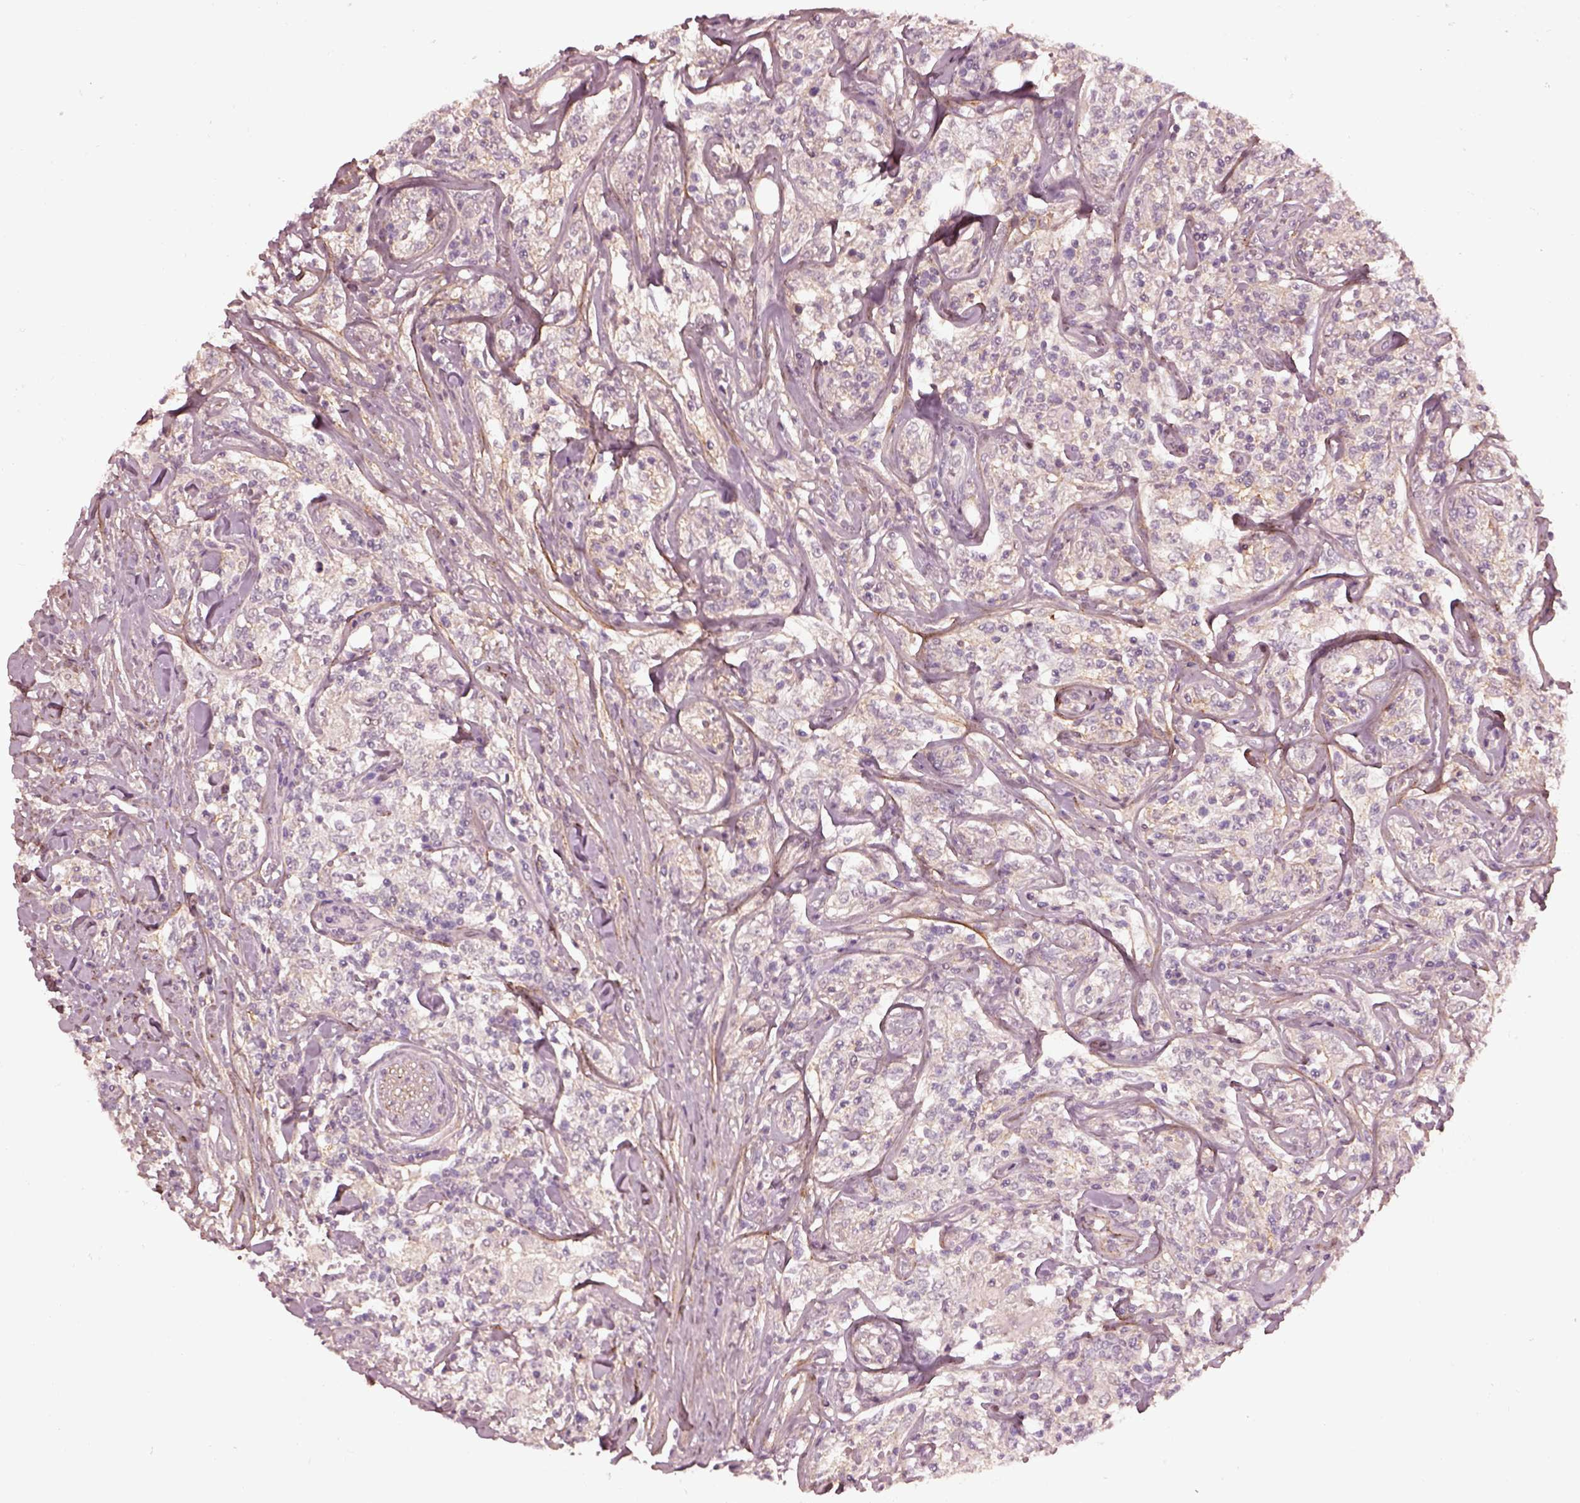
{"staining": {"intensity": "negative", "quantity": "none", "location": "none"}, "tissue": "lymphoma", "cell_type": "Tumor cells", "image_type": "cancer", "snomed": [{"axis": "morphology", "description": "Malignant lymphoma, non-Hodgkin's type, High grade"}, {"axis": "topography", "description": "Lymph node"}], "caption": "Immunohistochemistry histopathology image of human lymphoma stained for a protein (brown), which shows no staining in tumor cells.", "gene": "EFEMP1", "patient": {"sex": "female", "age": 84}}